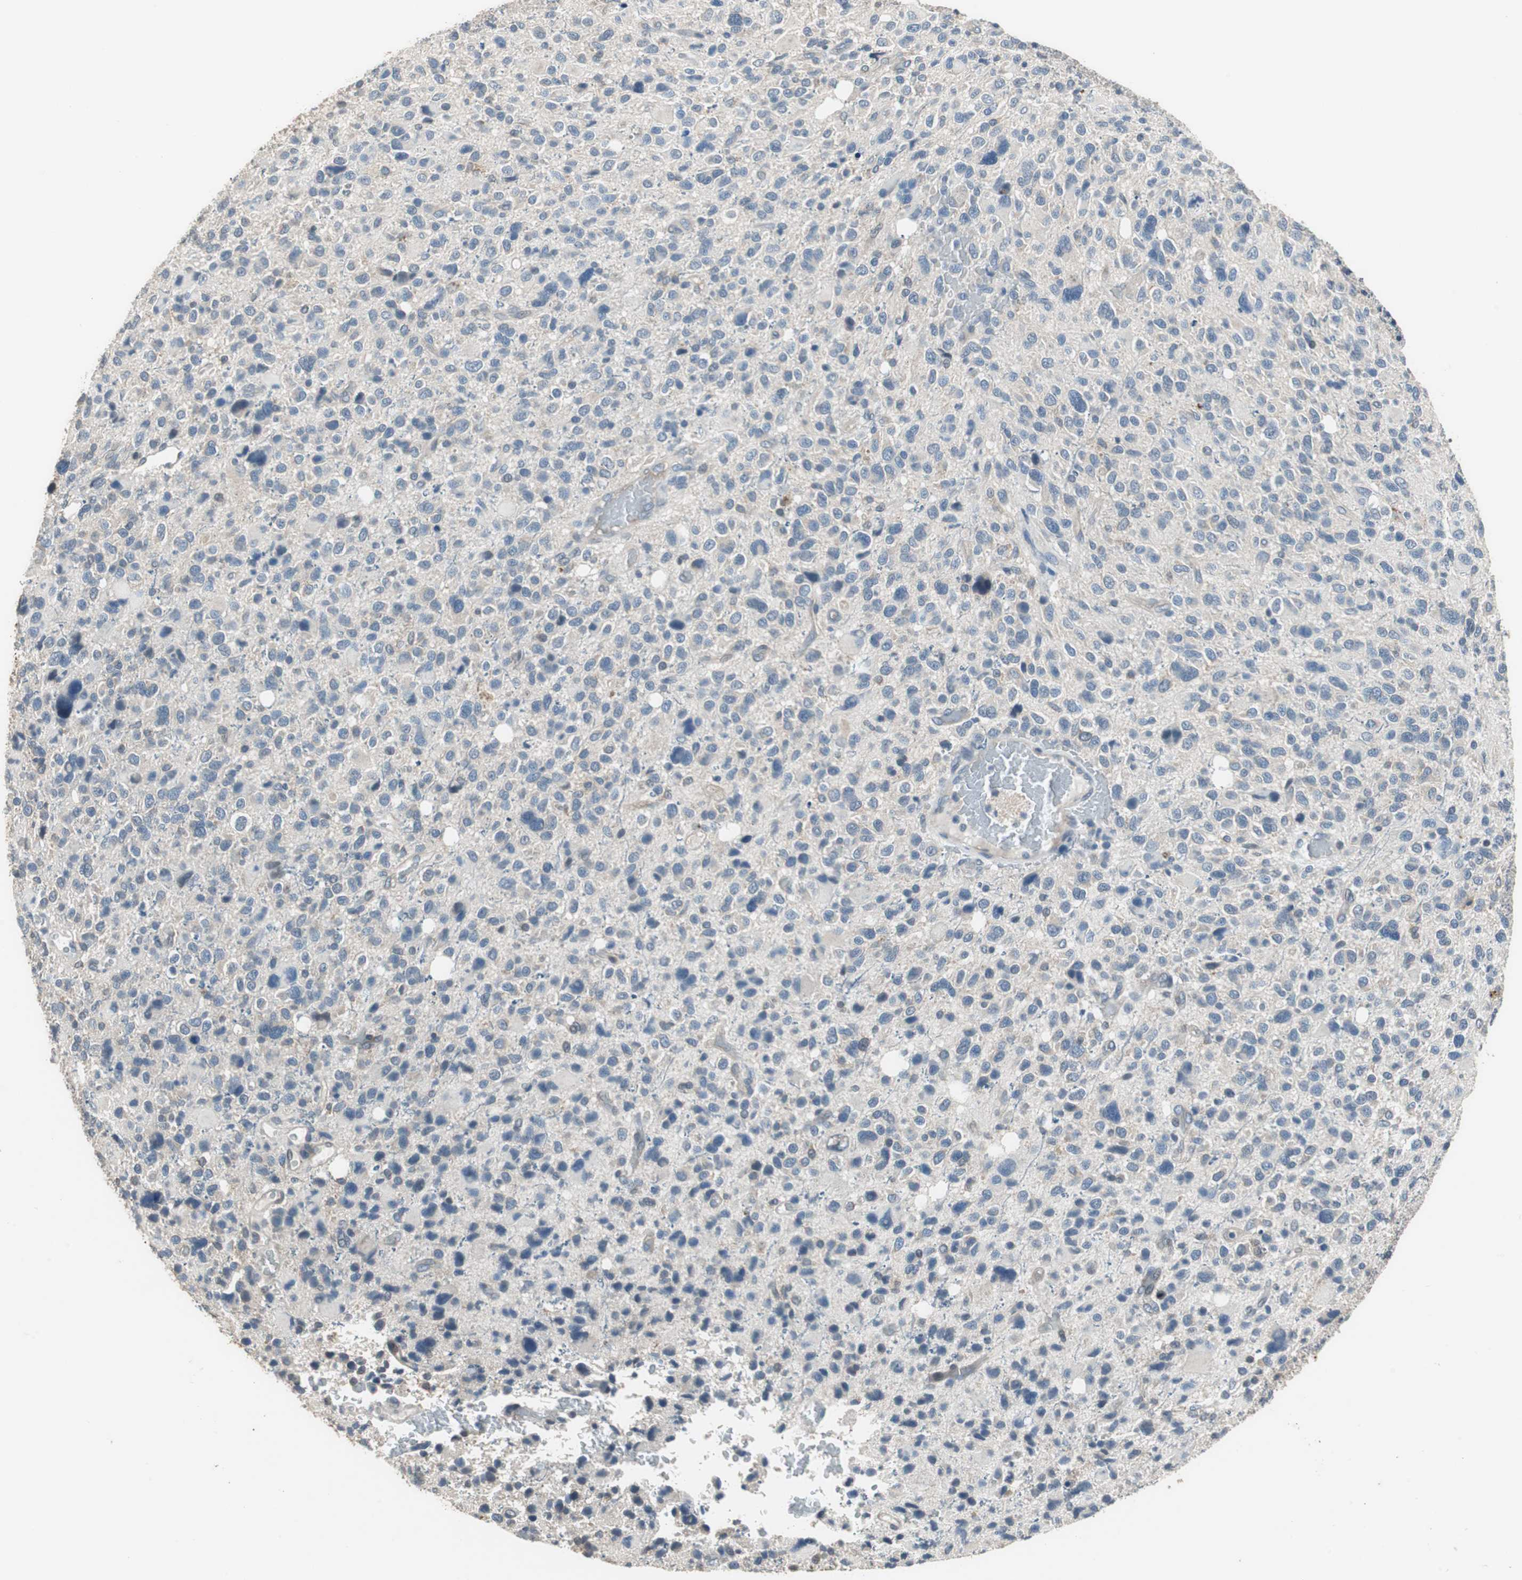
{"staining": {"intensity": "weak", "quantity": "<25%", "location": "cytoplasmic/membranous"}, "tissue": "glioma", "cell_type": "Tumor cells", "image_type": "cancer", "snomed": [{"axis": "morphology", "description": "Glioma, malignant, High grade"}, {"axis": "topography", "description": "Brain"}], "caption": "DAB immunohistochemical staining of human malignant high-grade glioma displays no significant expression in tumor cells. The staining was performed using DAB (3,3'-diaminobenzidine) to visualize the protein expression in brown, while the nuclei were stained in blue with hematoxylin (Magnification: 20x).", "gene": "PI4KB", "patient": {"sex": "male", "age": 48}}